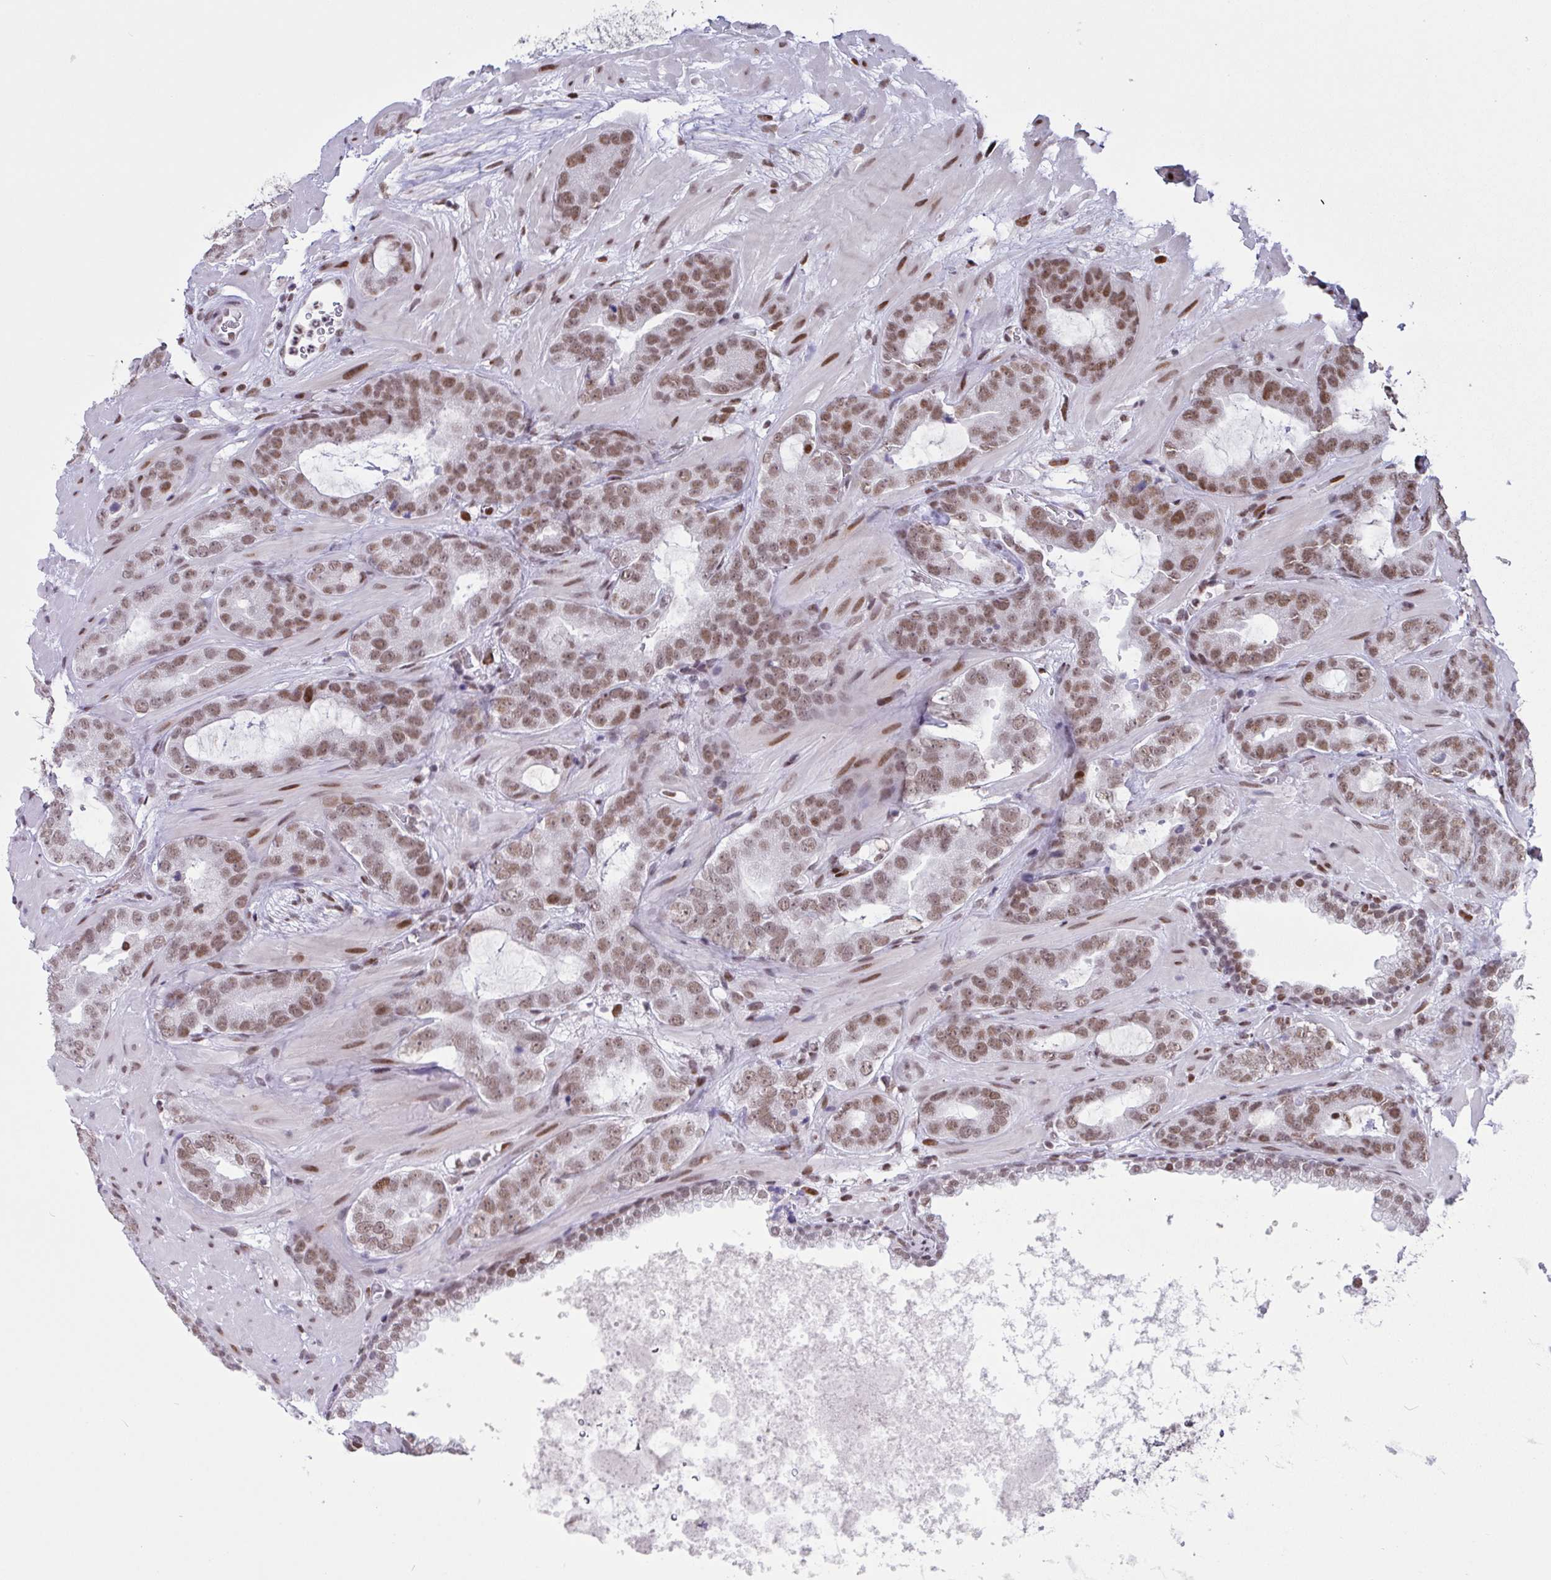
{"staining": {"intensity": "moderate", "quantity": ">75%", "location": "nuclear"}, "tissue": "prostate cancer", "cell_type": "Tumor cells", "image_type": "cancer", "snomed": [{"axis": "morphology", "description": "Adenocarcinoma, Low grade"}, {"axis": "topography", "description": "Prostate"}], "caption": "Low-grade adenocarcinoma (prostate) stained with DAB (3,3'-diaminobenzidine) immunohistochemistry shows medium levels of moderate nuclear staining in about >75% of tumor cells. The staining is performed using DAB (3,3'-diaminobenzidine) brown chromogen to label protein expression. The nuclei are counter-stained blue using hematoxylin.", "gene": "CLP1", "patient": {"sex": "male", "age": 62}}